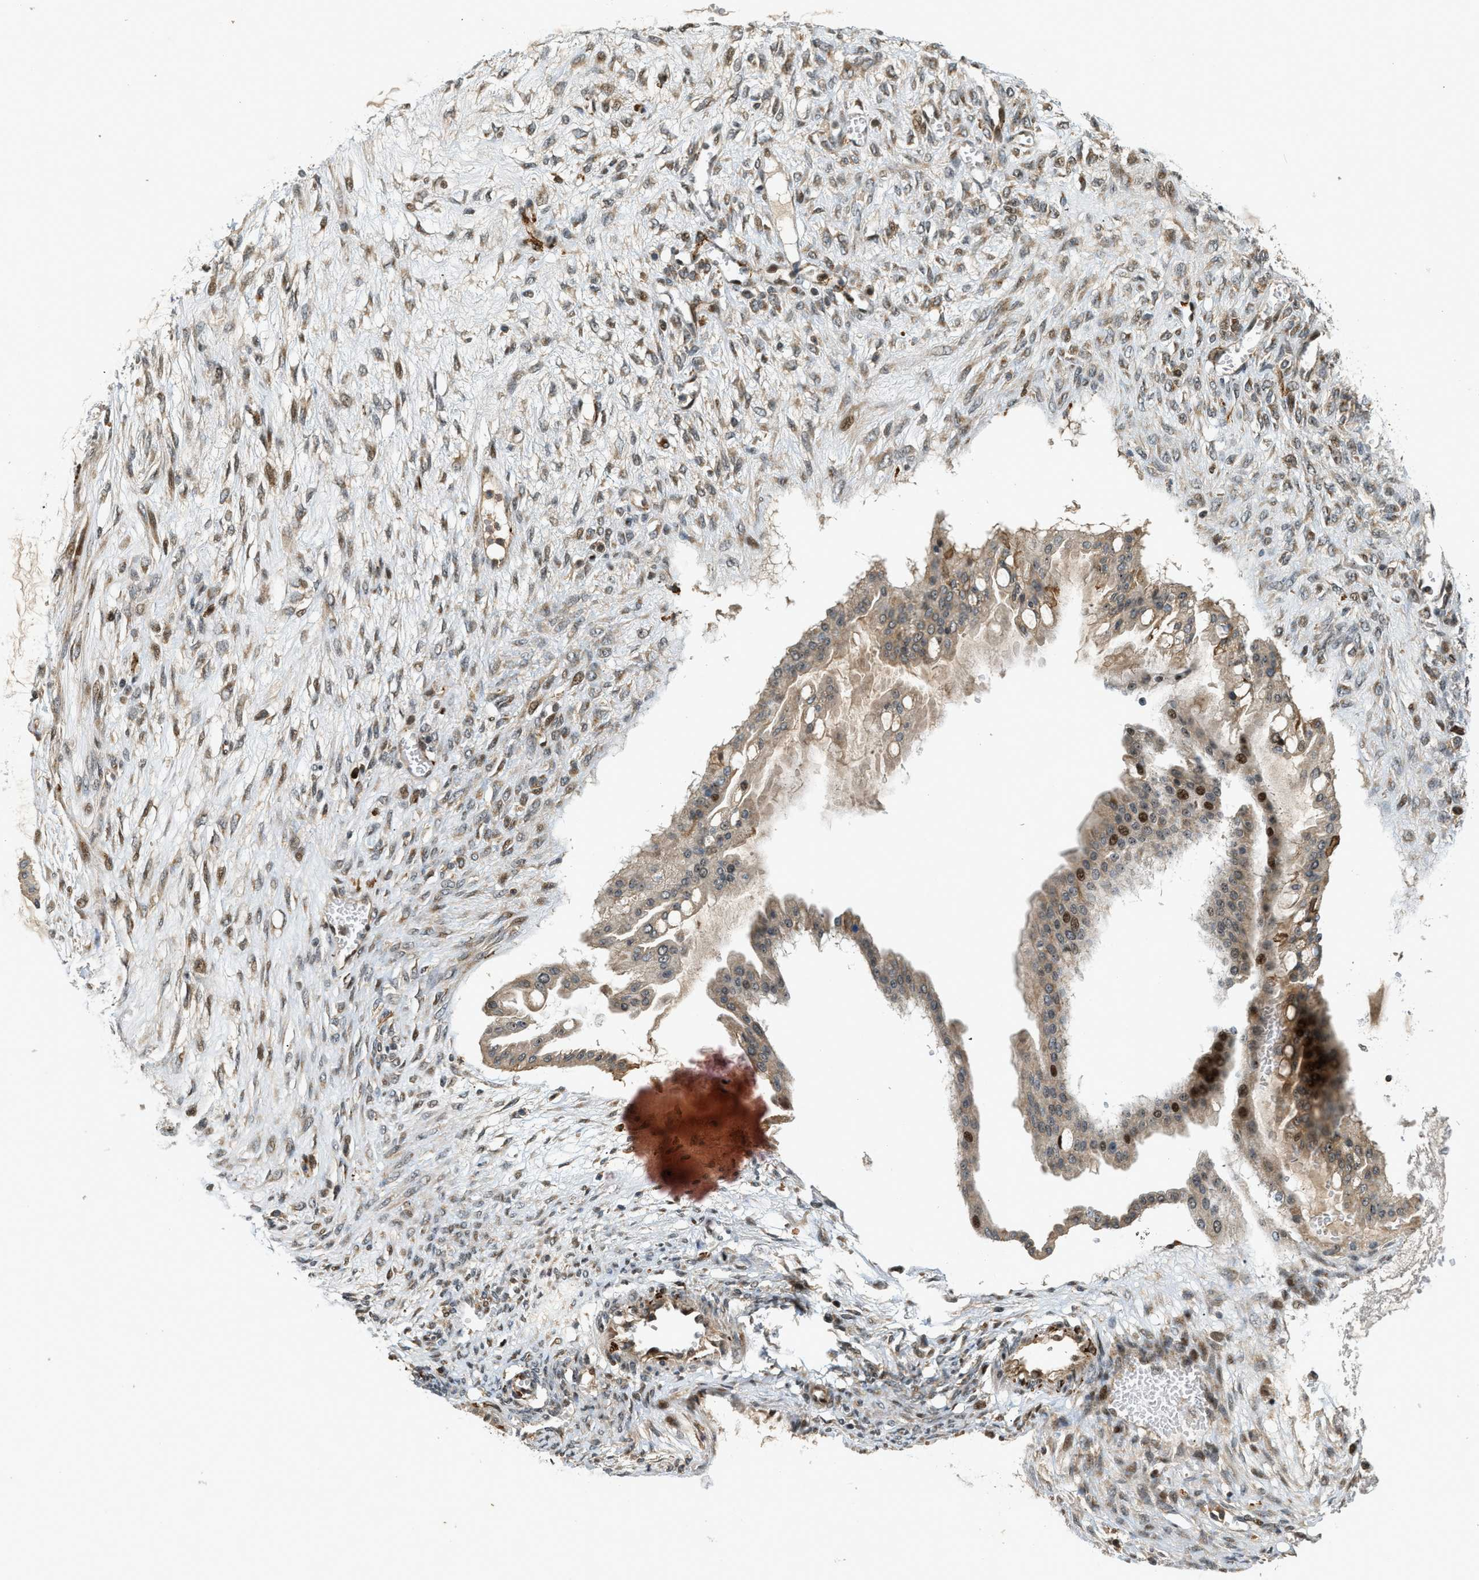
{"staining": {"intensity": "strong", "quantity": "<25%", "location": "cytoplasmic/membranous,nuclear"}, "tissue": "ovarian cancer", "cell_type": "Tumor cells", "image_type": "cancer", "snomed": [{"axis": "morphology", "description": "Cystadenocarcinoma, mucinous, NOS"}, {"axis": "topography", "description": "Ovary"}], "caption": "Ovarian mucinous cystadenocarcinoma was stained to show a protein in brown. There is medium levels of strong cytoplasmic/membranous and nuclear positivity in about <25% of tumor cells.", "gene": "TRAPPC14", "patient": {"sex": "female", "age": 73}}